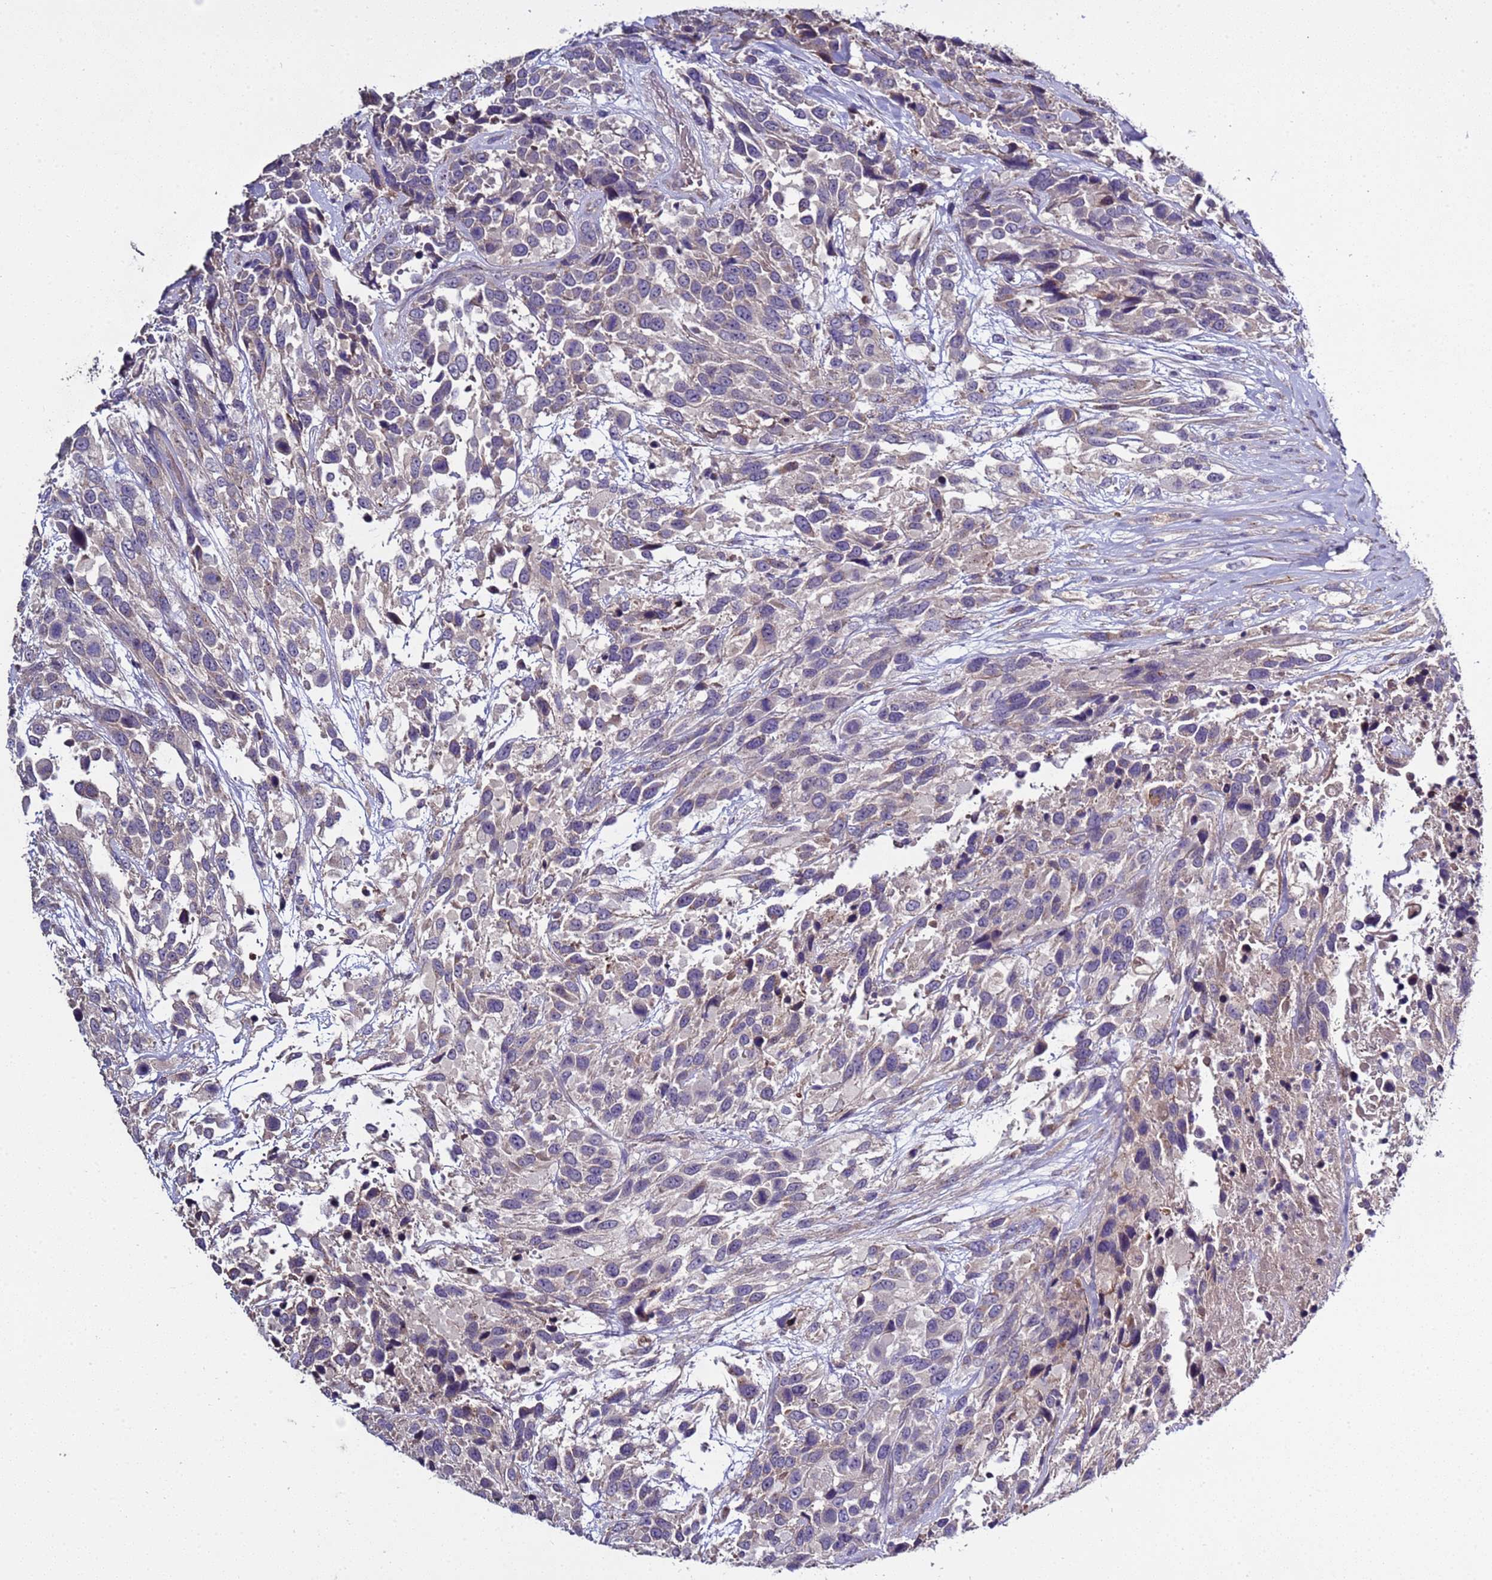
{"staining": {"intensity": "weak", "quantity": "25%-75%", "location": "cytoplasmic/membranous"}, "tissue": "urothelial cancer", "cell_type": "Tumor cells", "image_type": "cancer", "snomed": [{"axis": "morphology", "description": "Urothelial carcinoma, High grade"}, {"axis": "topography", "description": "Urinary bladder"}], "caption": "High-power microscopy captured an IHC micrograph of urothelial cancer, revealing weak cytoplasmic/membranous staining in about 25%-75% of tumor cells. Ihc stains the protein of interest in brown and the nuclei are stained blue.", "gene": "RABL2B", "patient": {"sex": "female", "age": 70}}